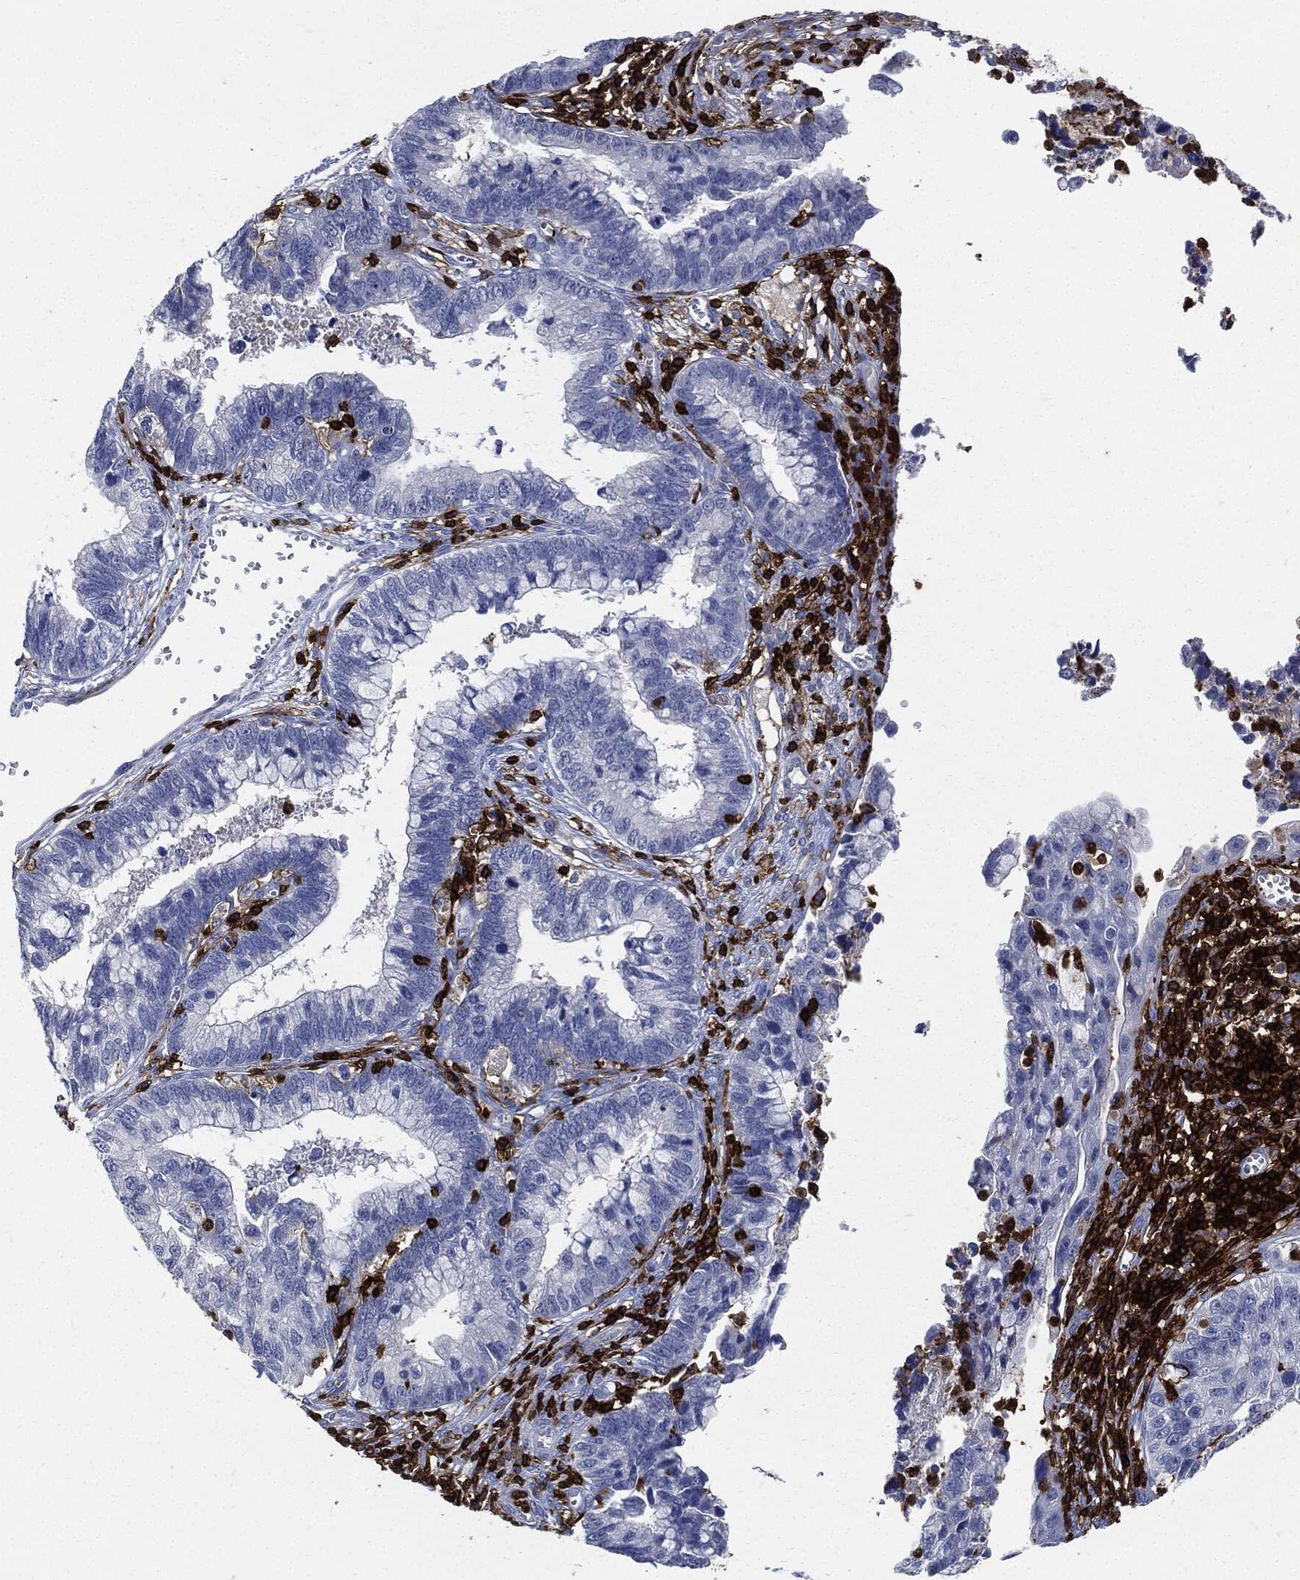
{"staining": {"intensity": "negative", "quantity": "none", "location": "none"}, "tissue": "cervical cancer", "cell_type": "Tumor cells", "image_type": "cancer", "snomed": [{"axis": "morphology", "description": "Adenocarcinoma, NOS"}, {"axis": "topography", "description": "Cervix"}], "caption": "Immunohistochemistry of human cervical cancer demonstrates no staining in tumor cells. (Immunohistochemistry, brightfield microscopy, high magnification).", "gene": "PTPRC", "patient": {"sex": "female", "age": 44}}